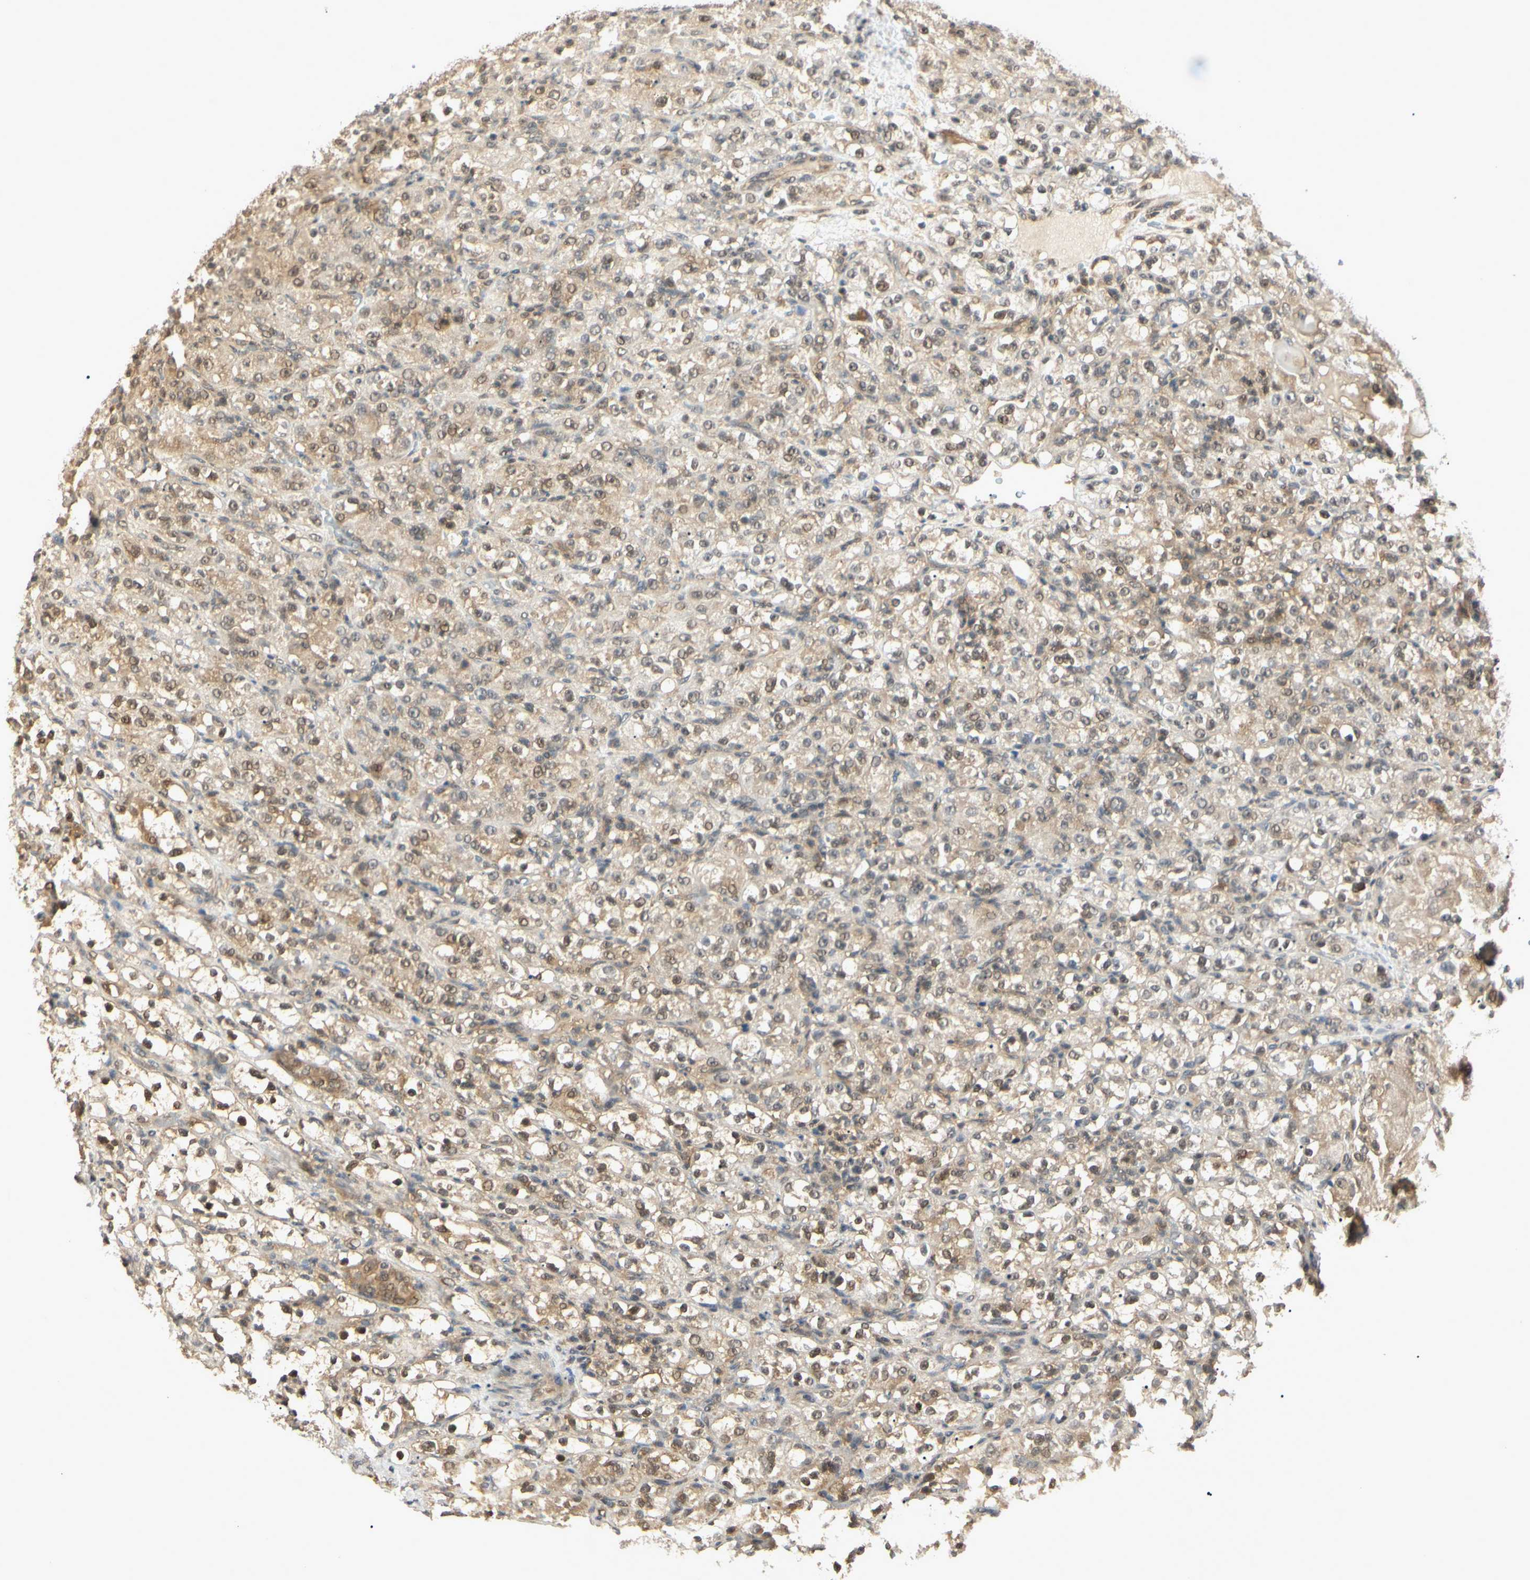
{"staining": {"intensity": "weak", "quantity": ">75%", "location": "cytoplasmic/membranous,nuclear"}, "tissue": "renal cancer", "cell_type": "Tumor cells", "image_type": "cancer", "snomed": [{"axis": "morphology", "description": "Normal tissue, NOS"}, {"axis": "morphology", "description": "Adenocarcinoma, NOS"}, {"axis": "topography", "description": "Kidney"}], "caption": "An IHC photomicrograph of tumor tissue is shown. Protein staining in brown shows weak cytoplasmic/membranous and nuclear positivity in adenocarcinoma (renal) within tumor cells.", "gene": "UBE2Z", "patient": {"sex": "male", "age": 61}}